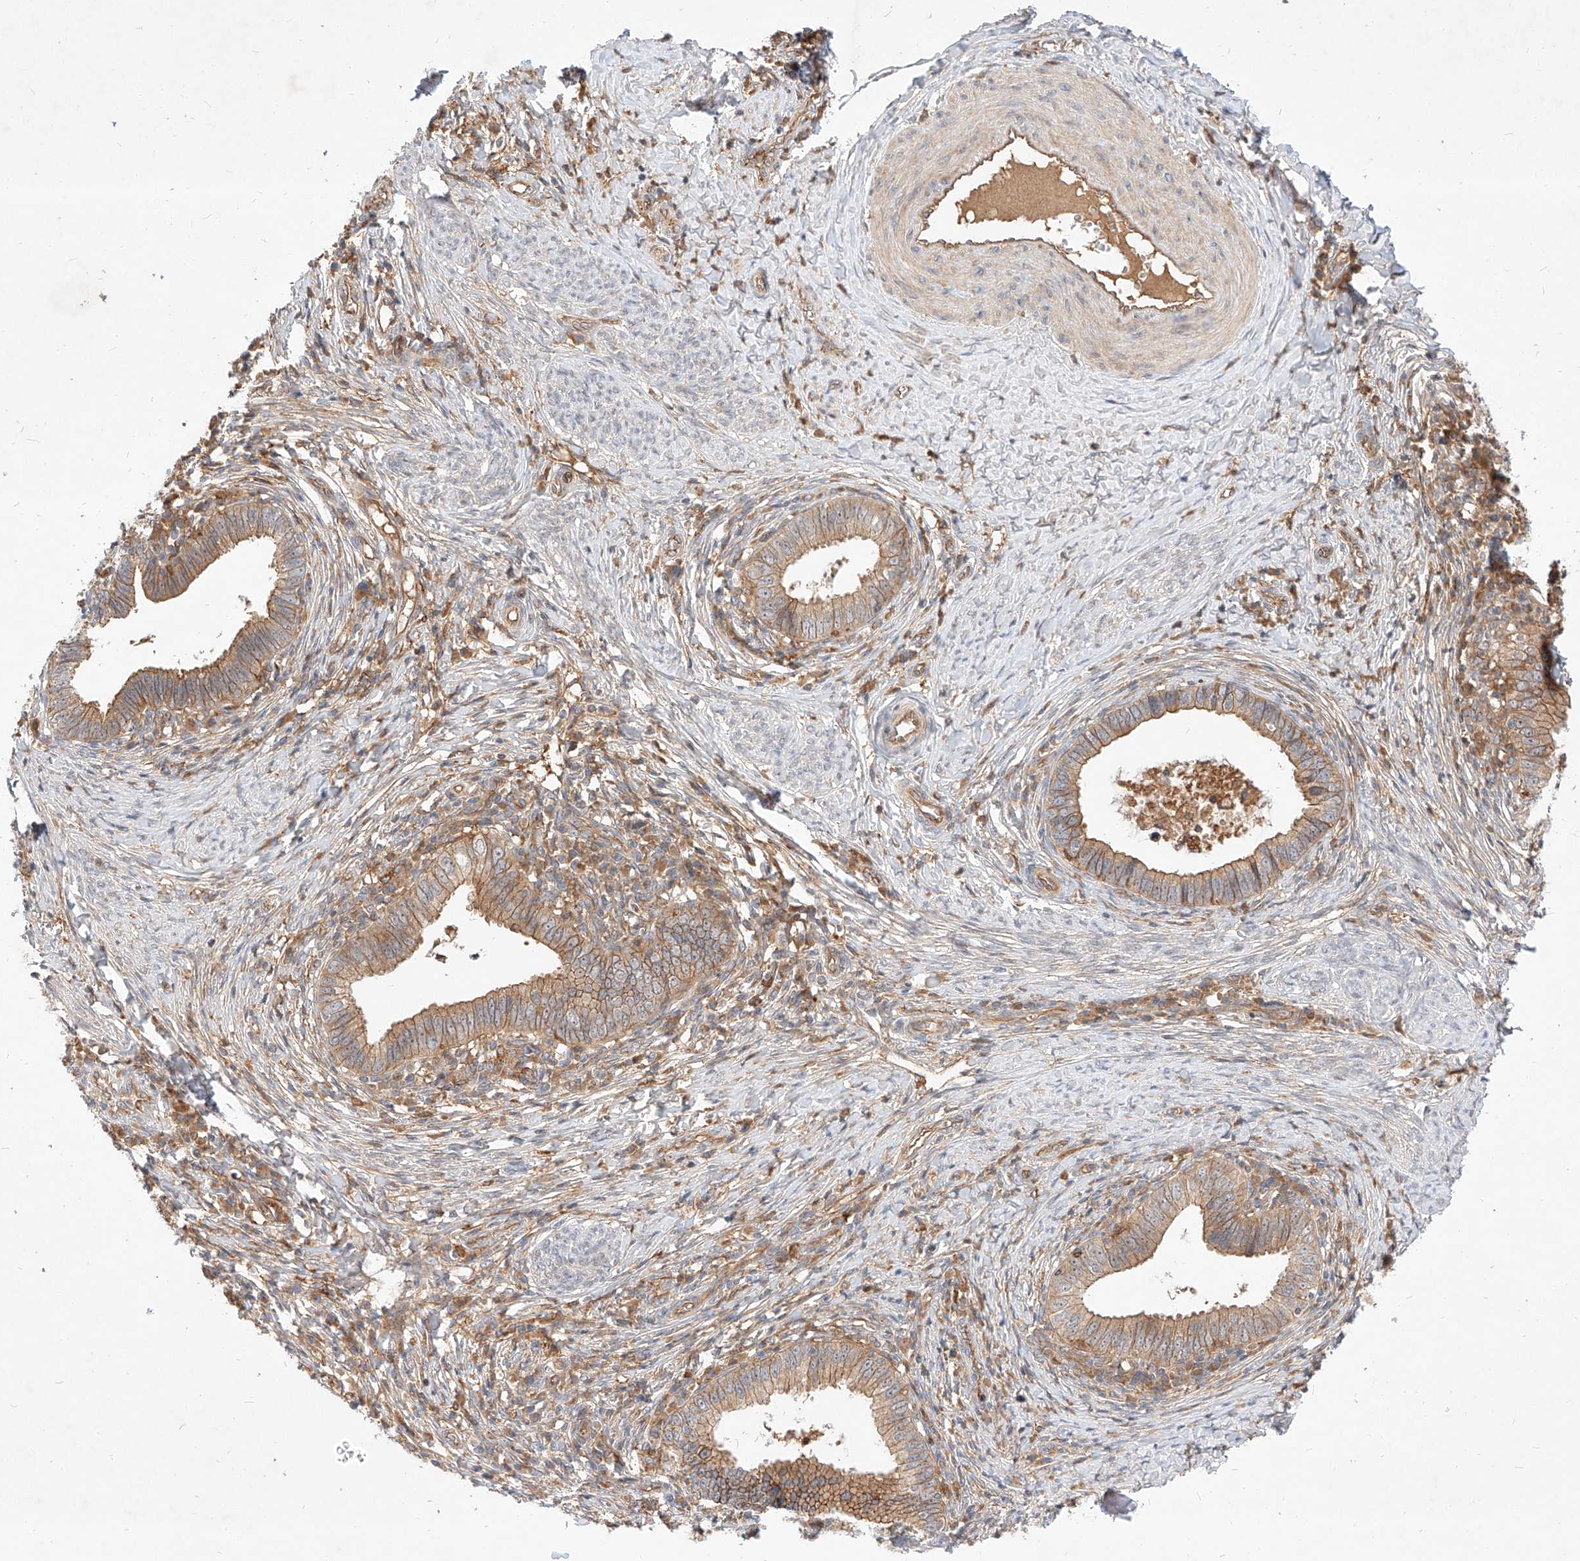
{"staining": {"intensity": "moderate", "quantity": ">75%", "location": "cytoplasmic/membranous"}, "tissue": "cervical cancer", "cell_type": "Tumor cells", "image_type": "cancer", "snomed": [{"axis": "morphology", "description": "Adenocarcinoma, NOS"}, {"axis": "topography", "description": "Cervix"}], "caption": "The image demonstrates staining of cervical adenocarcinoma, revealing moderate cytoplasmic/membranous protein expression (brown color) within tumor cells. Using DAB (brown) and hematoxylin (blue) stains, captured at high magnification using brightfield microscopy.", "gene": "NFAM1", "patient": {"sex": "female", "age": 36}}